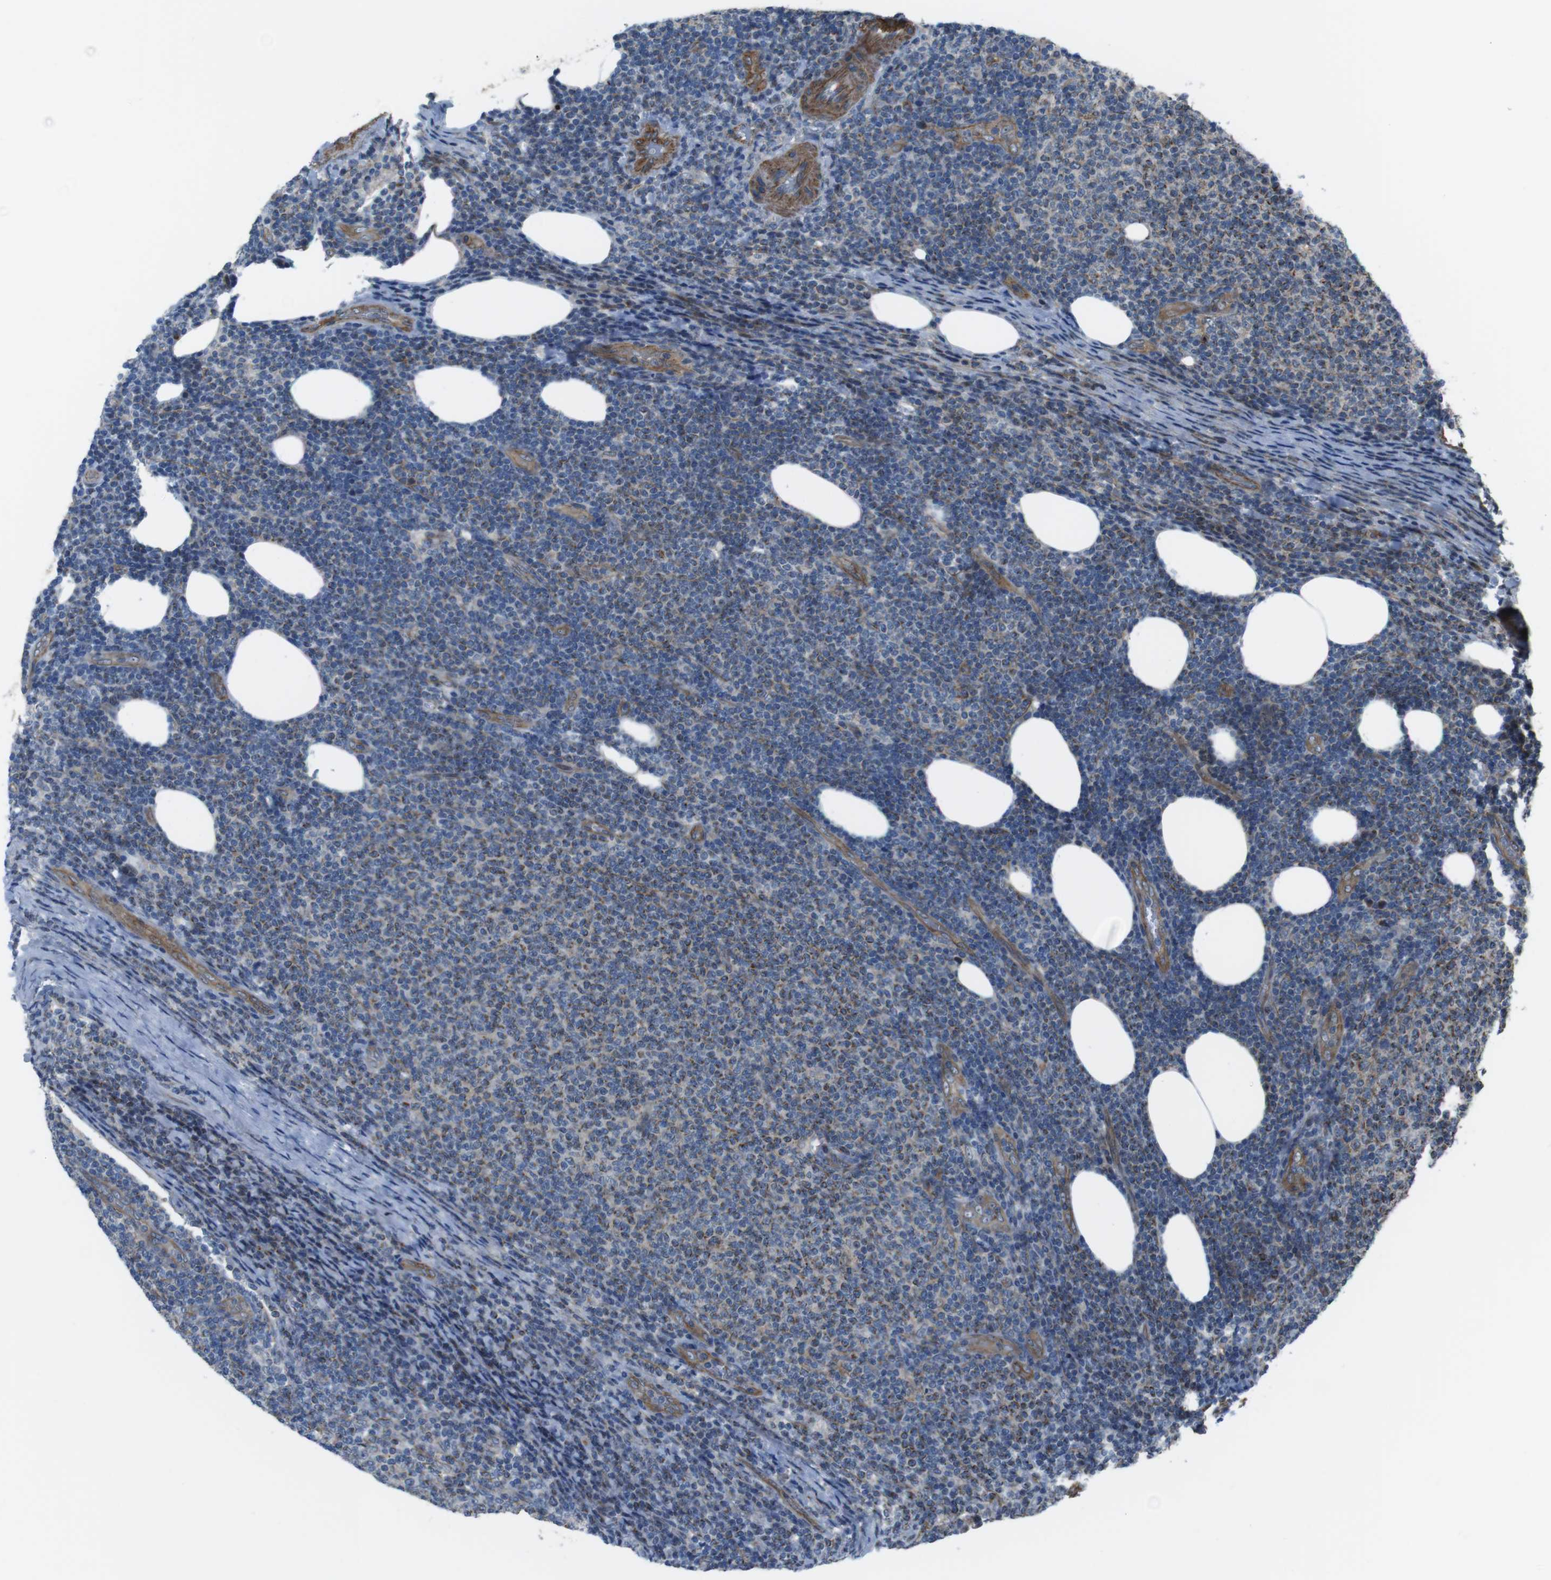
{"staining": {"intensity": "weak", "quantity": "25%-75%", "location": "cytoplasmic/membranous"}, "tissue": "lymphoma", "cell_type": "Tumor cells", "image_type": "cancer", "snomed": [{"axis": "morphology", "description": "Malignant lymphoma, non-Hodgkin's type, Low grade"}, {"axis": "topography", "description": "Lymph node"}], "caption": "Immunohistochemical staining of lymphoma demonstrates weak cytoplasmic/membranous protein positivity in approximately 25%-75% of tumor cells.", "gene": "FAM174B", "patient": {"sex": "male", "age": 66}}